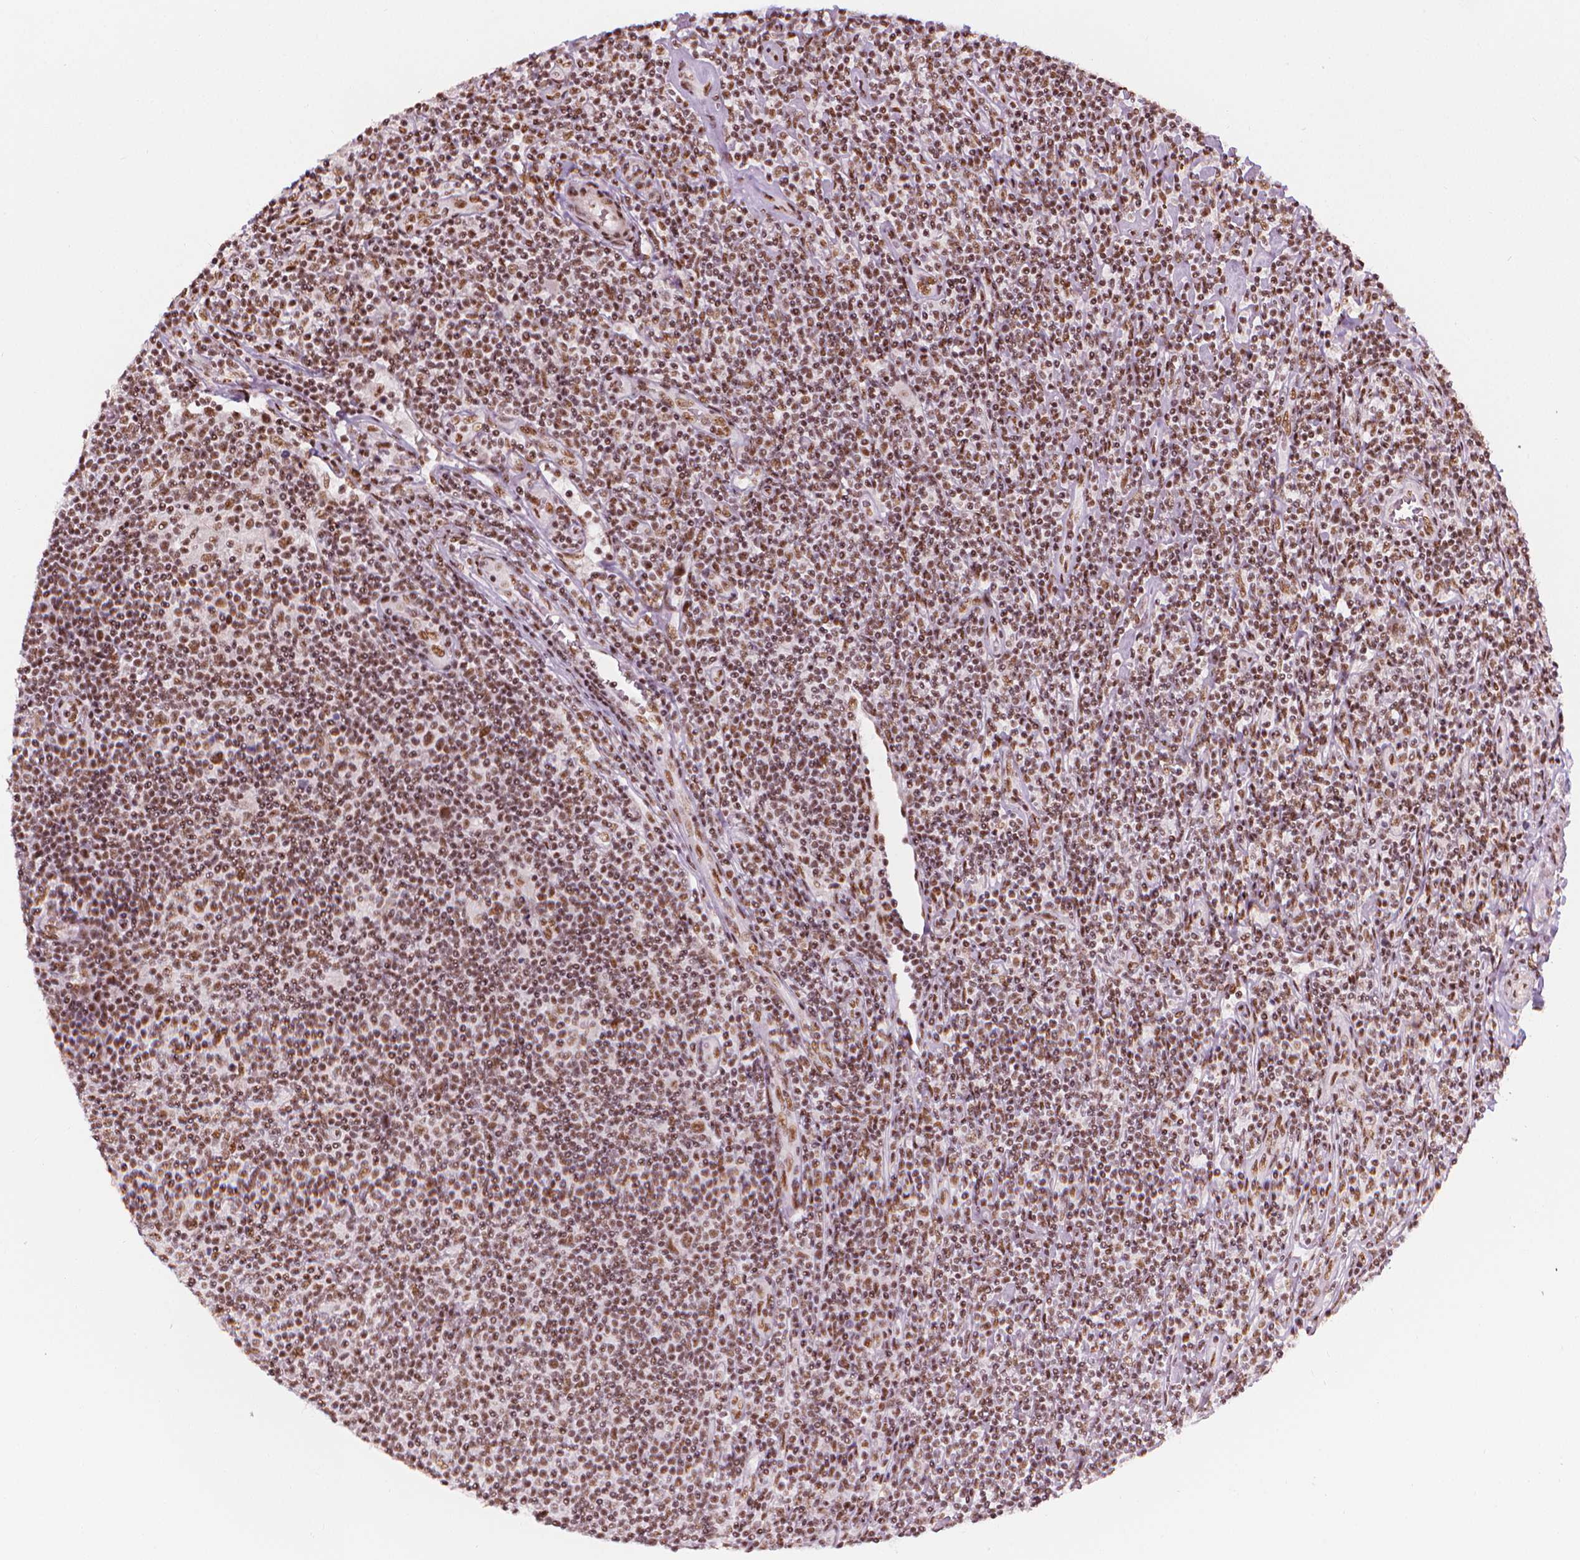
{"staining": {"intensity": "moderate", "quantity": ">75%", "location": "nuclear"}, "tissue": "lymphoma", "cell_type": "Tumor cells", "image_type": "cancer", "snomed": [{"axis": "morphology", "description": "Hodgkin's disease, NOS"}, {"axis": "topography", "description": "Lymph node"}], "caption": "Moderate nuclear protein positivity is seen in approximately >75% of tumor cells in Hodgkin's disease.", "gene": "ELF2", "patient": {"sex": "male", "age": 40}}